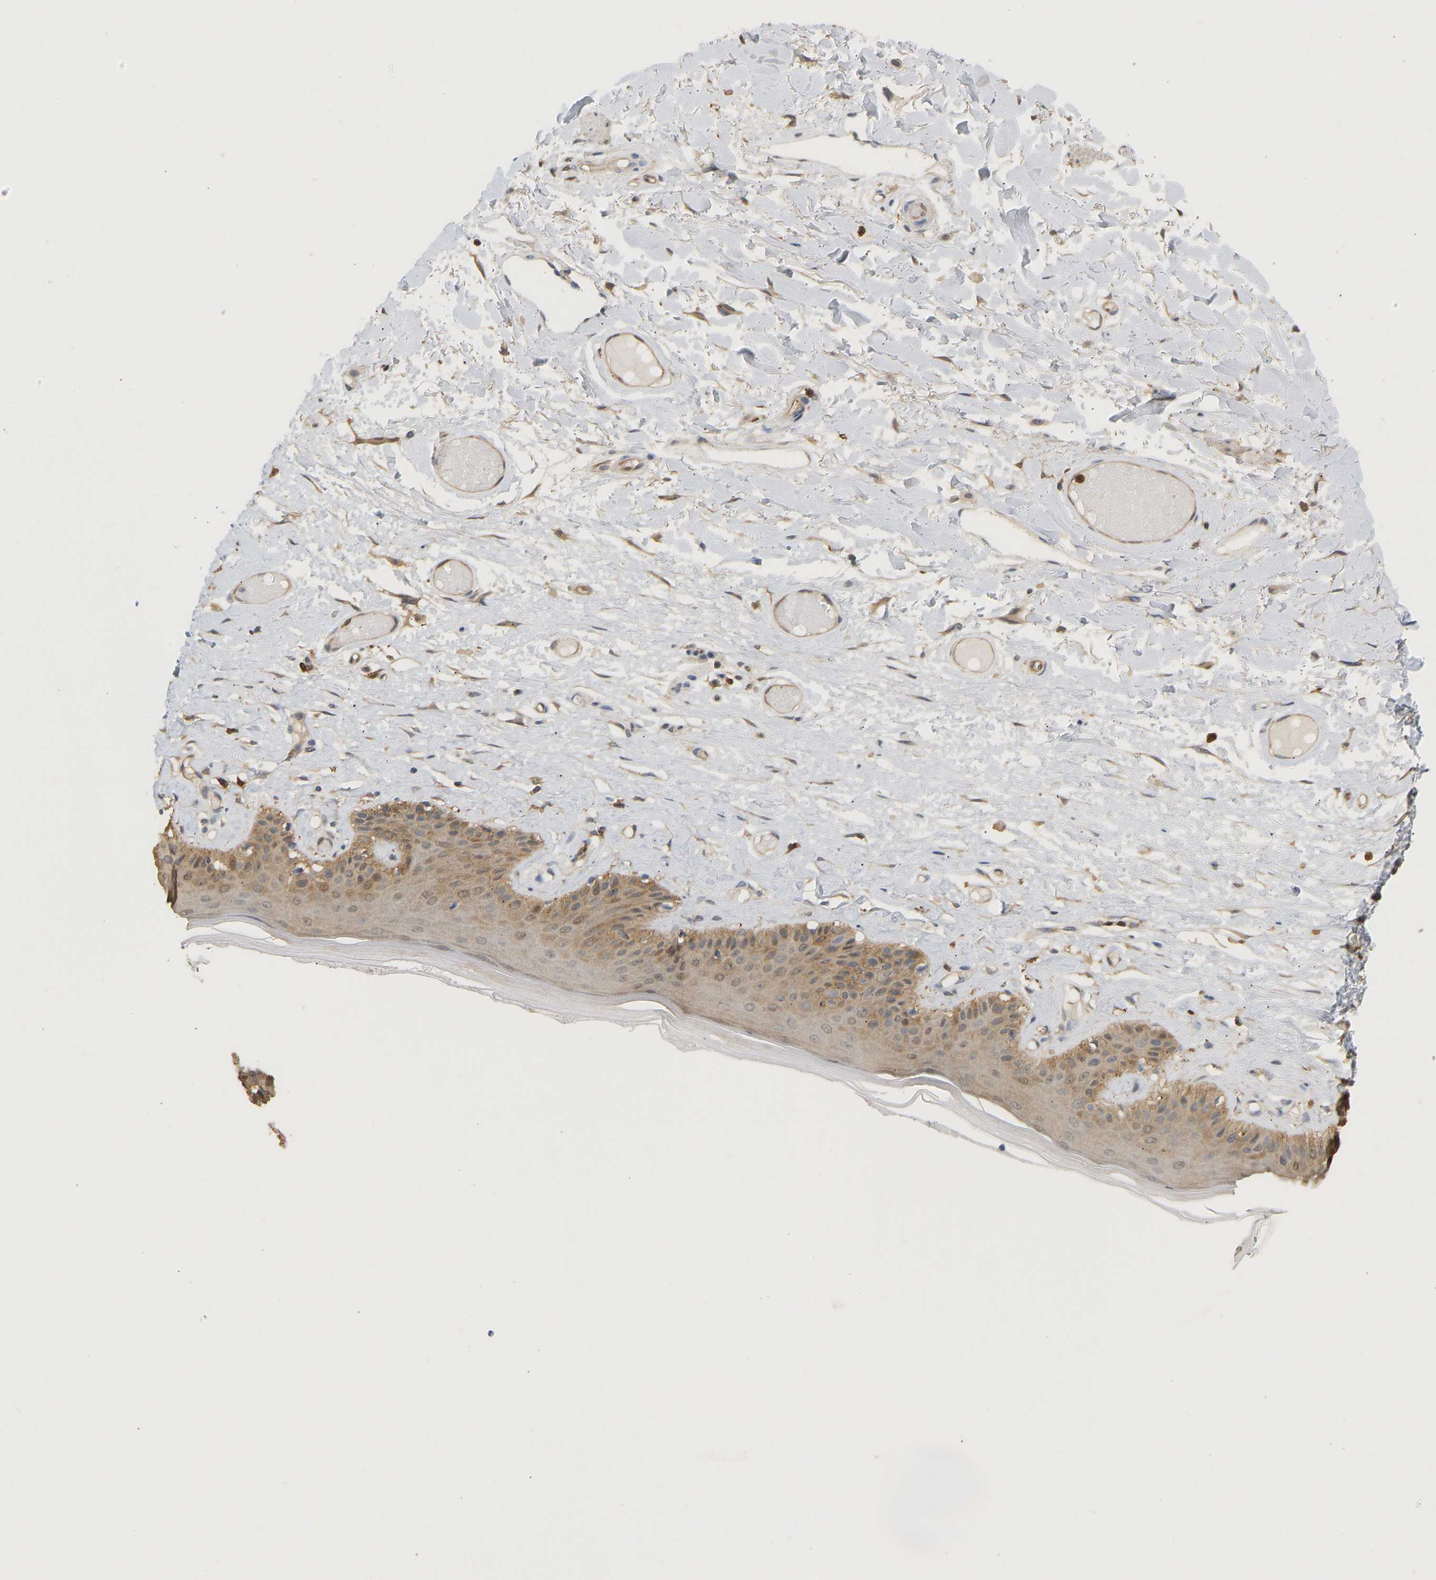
{"staining": {"intensity": "moderate", "quantity": ">75%", "location": "cytoplasmic/membranous"}, "tissue": "skin", "cell_type": "Epidermal cells", "image_type": "normal", "snomed": [{"axis": "morphology", "description": "Normal tissue, NOS"}, {"axis": "topography", "description": "Vulva"}], "caption": "Protein staining of normal skin exhibits moderate cytoplasmic/membranous positivity in approximately >75% of epidermal cells.", "gene": "ENO1", "patient": {"sex": "female", "age": 73}}